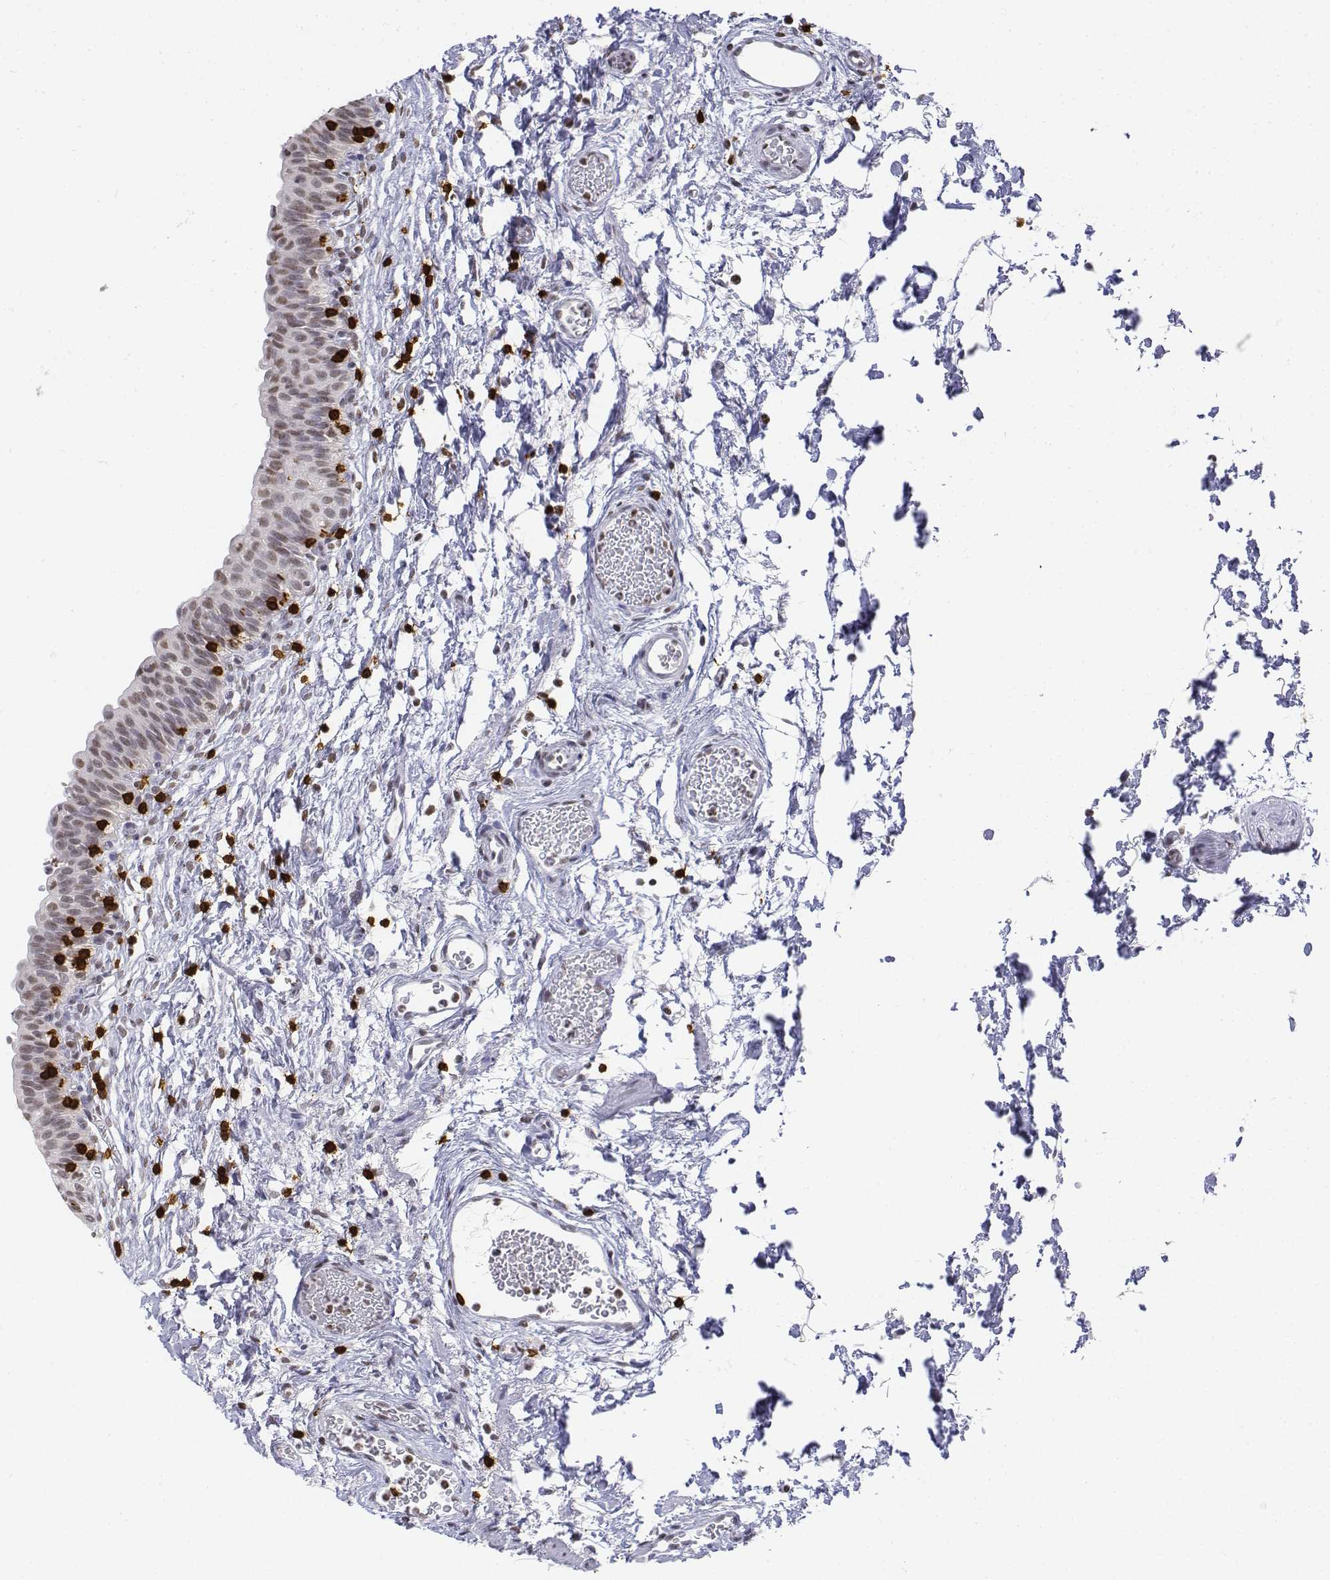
{"staining": {"intensity": "weak", "quantity": ">75%", "location": "nuclear"}, "tissue": "urinary bladder", "cell_type": "Urothelial cells", "image_type": "normal", "snomed": [{"axis": "morphology", "description": "Normal tissue, NOS"}, {"axis": "topography", "description": "Urinary bladder"}], "caption": "A micrograph of human urinary bladder stained for a protein reveals weak nuclear brown staining in urothelial cells. (DAB IHC, brown staining for protein, blue staining for nuclei).", "gene": "CD3E", "patient": {"sex": "male", "age": 56}}